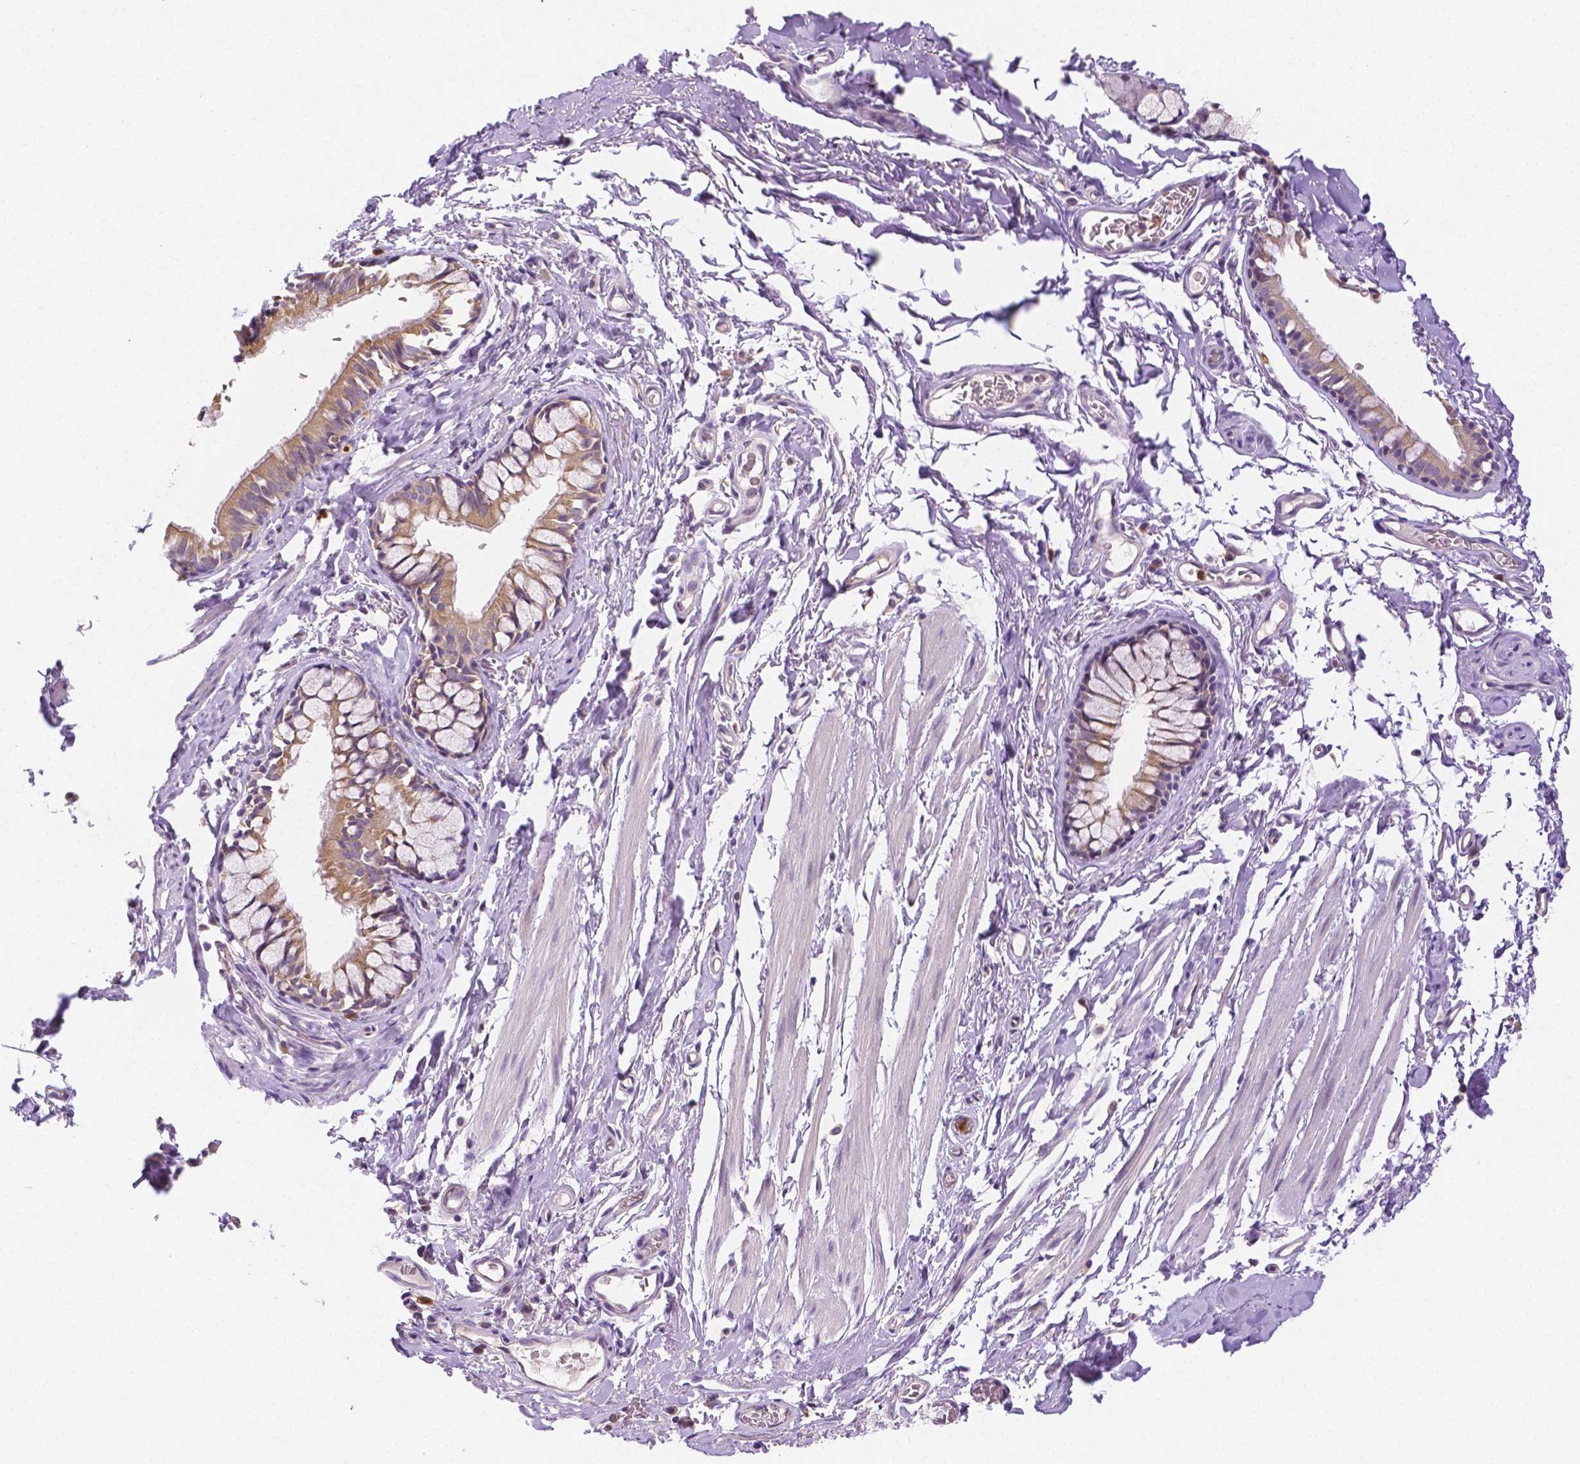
{"staining": {"intensity": "weak", "quantity": ">75%", "location": "cytoplasmic/membranous"}, "tissue": "soft tissue", "cell_type": "Chondrocytes", "image_type": "normal", "snomed": [{"axis": "morphology", "description": "Normal tissue, NOS"}, {"axis": "topography", "description": "Cartilage tissue"}, {"axis": "topography", "description": "Bronchus"}, {"axis": "topography", "description": "Peripheral nerve tissue"}], "caption": "IHC (DAB) staining of normal human soft tissue displays weak cytoplasmic/membranous protein staining in approximately >75% of chondrocytes. (Brightfield microscopy of DAB IHC at high magnification).", "gene": "ZNRD2", "patient": {"sex": "male", "age": 67}}